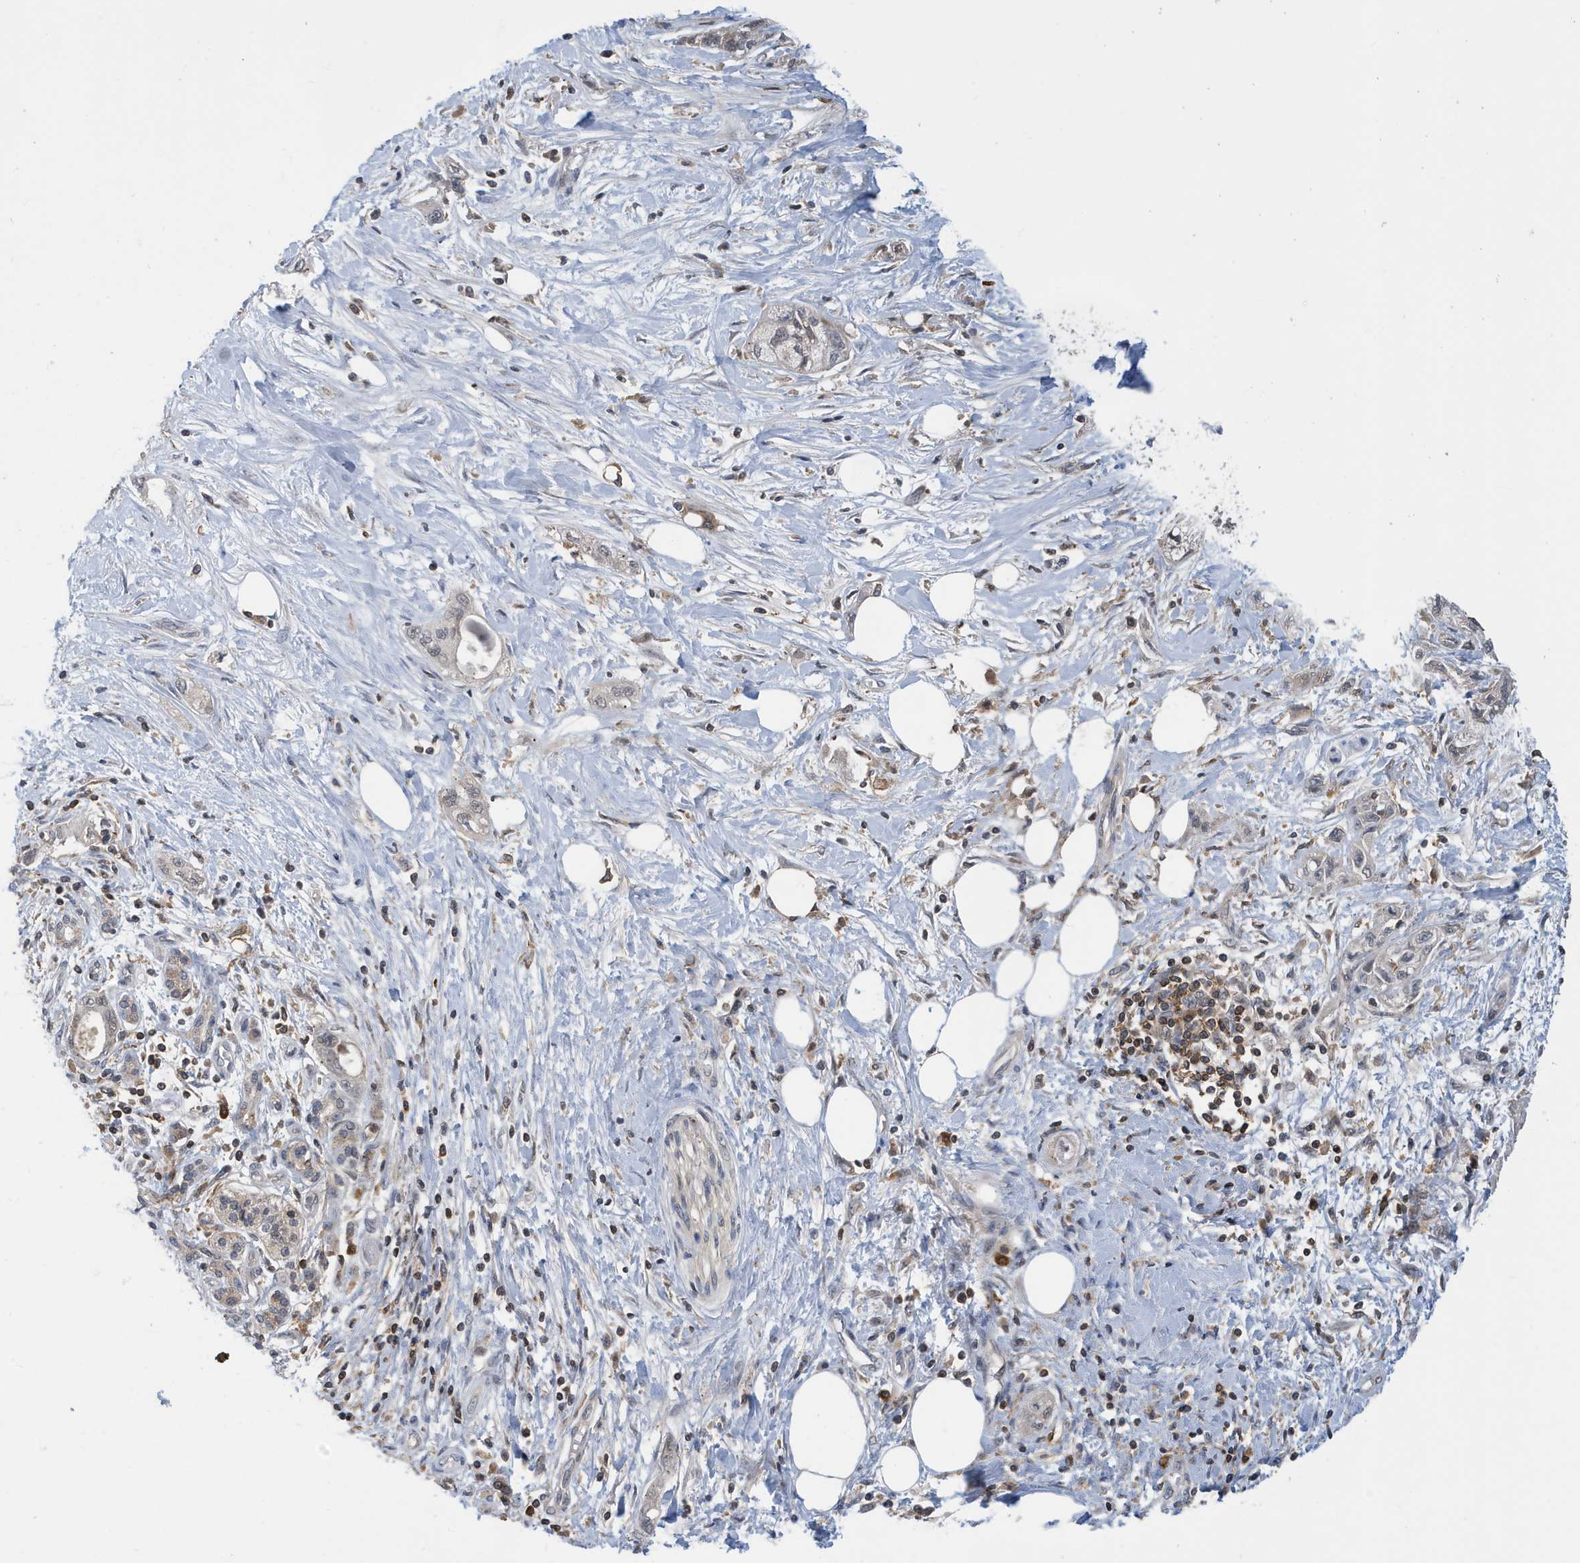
{"staining": {"intensity": "negative", "quantity": "none", "location": "none"}, "tissue": "pancreatic cancer", "cell_type": "Tumor cells", "image_type": "cancer", "snomed": [{"axis": "morphology", "description": "Adenocarcinoma, NOS"}, {"axis": "topography", "description": "Pancreas"}], "caption": "There is no significant positivity in tumor cells of pancreatic cancer.", "gene": "NSUN3", "patient": {"sex": "male", "age": 70}}